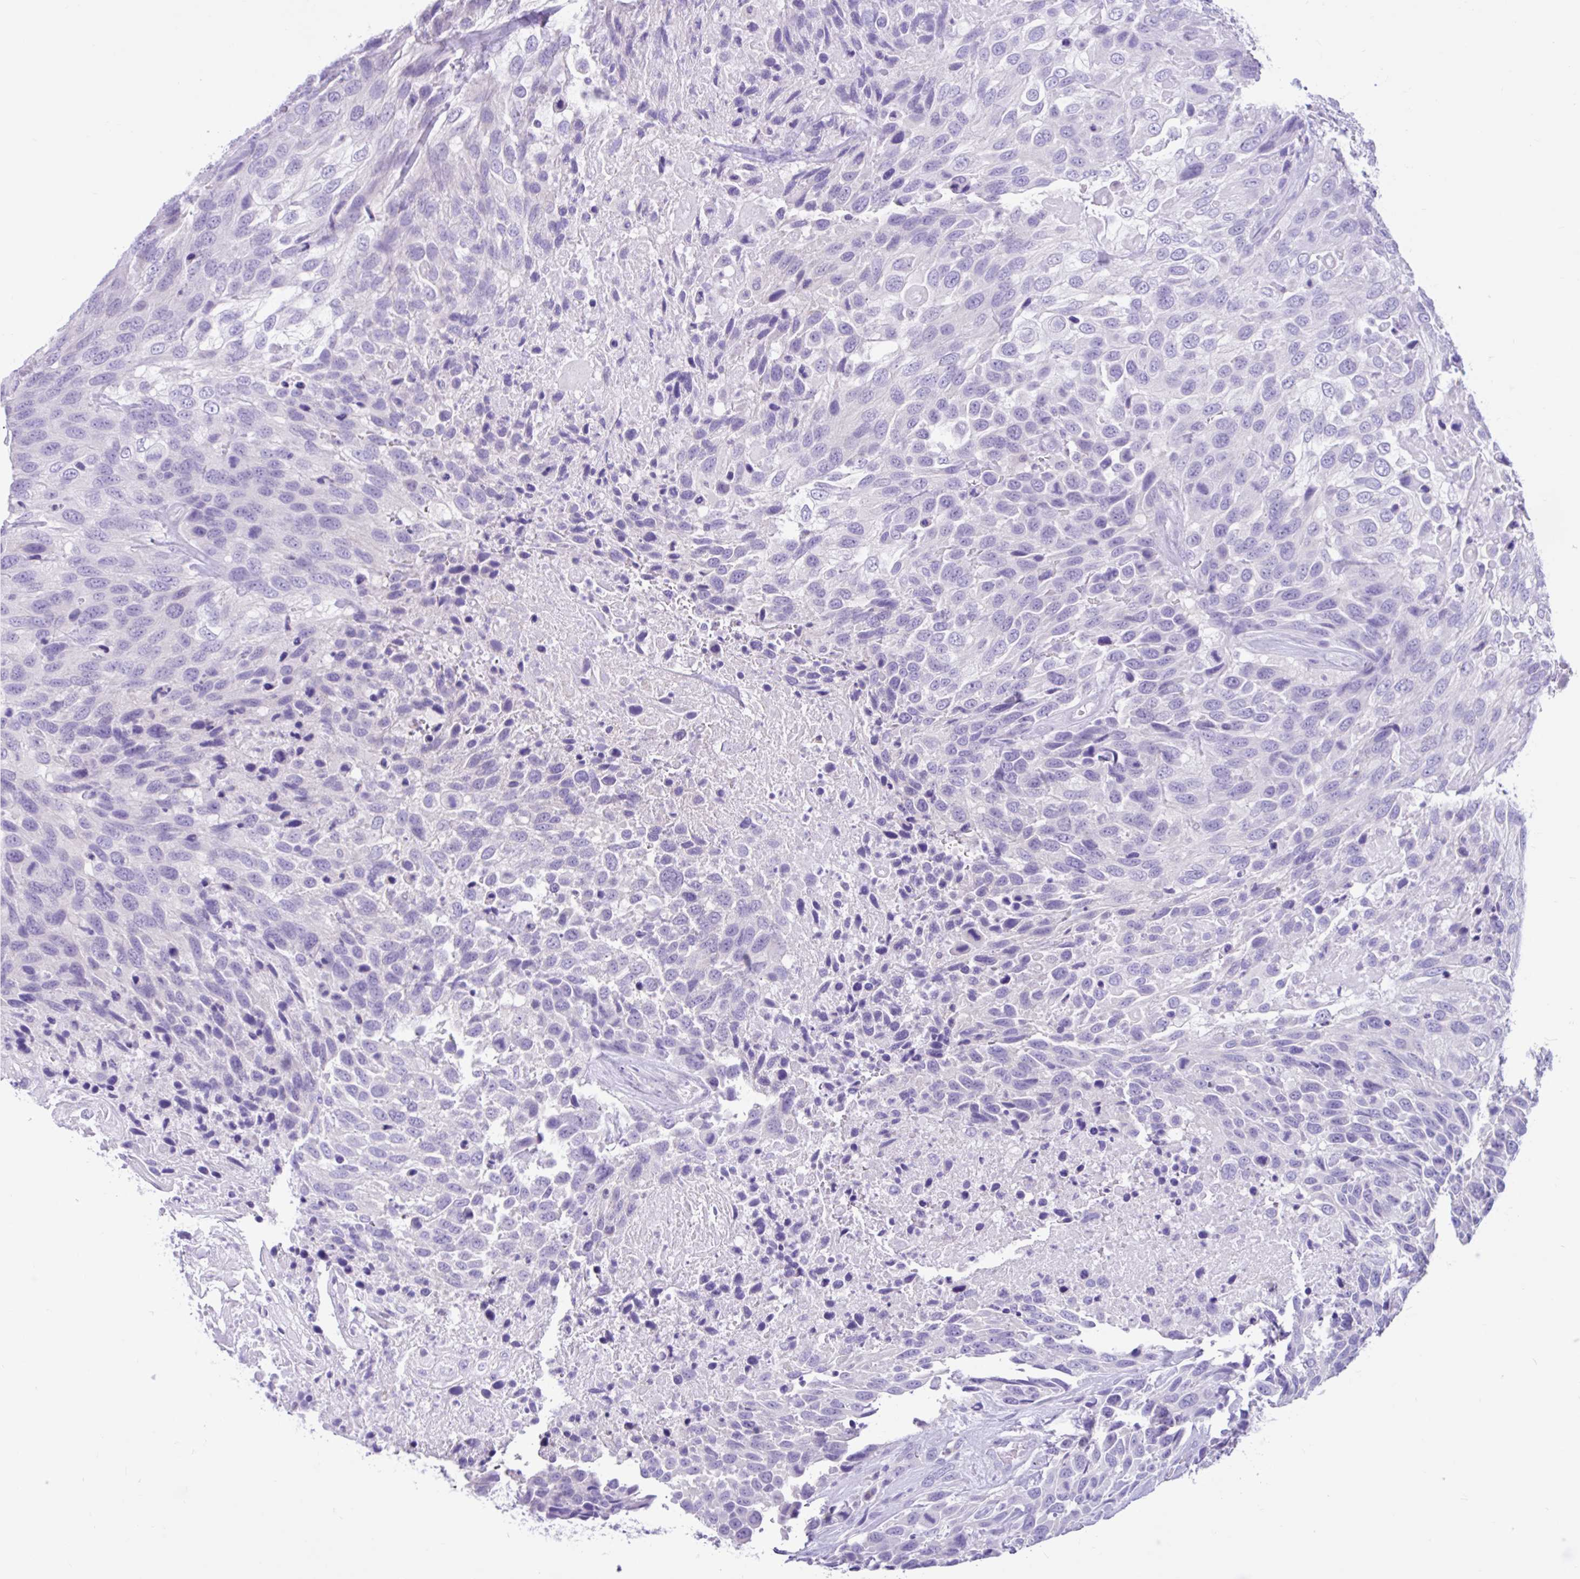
{"staining": {"intensity": "negative", "quantity": "none", "location": "none"}, "tissue": "urothelial cancer", "cell_type": "Tumor cells", "image_type": "cancer", "snomed": [{"axis": "morphology", "description": "Urothelial carcinoma, High grade"}, {"axis": "topography", "description": "Urinary bladder"}], "caption": "This is an immunohistochemistry (IHC) histopathology image of urothelial cancer. There is no staining in tumor cells.", "gene": "CYP19A1", "patient": {"sex": "female", "age": 70}}